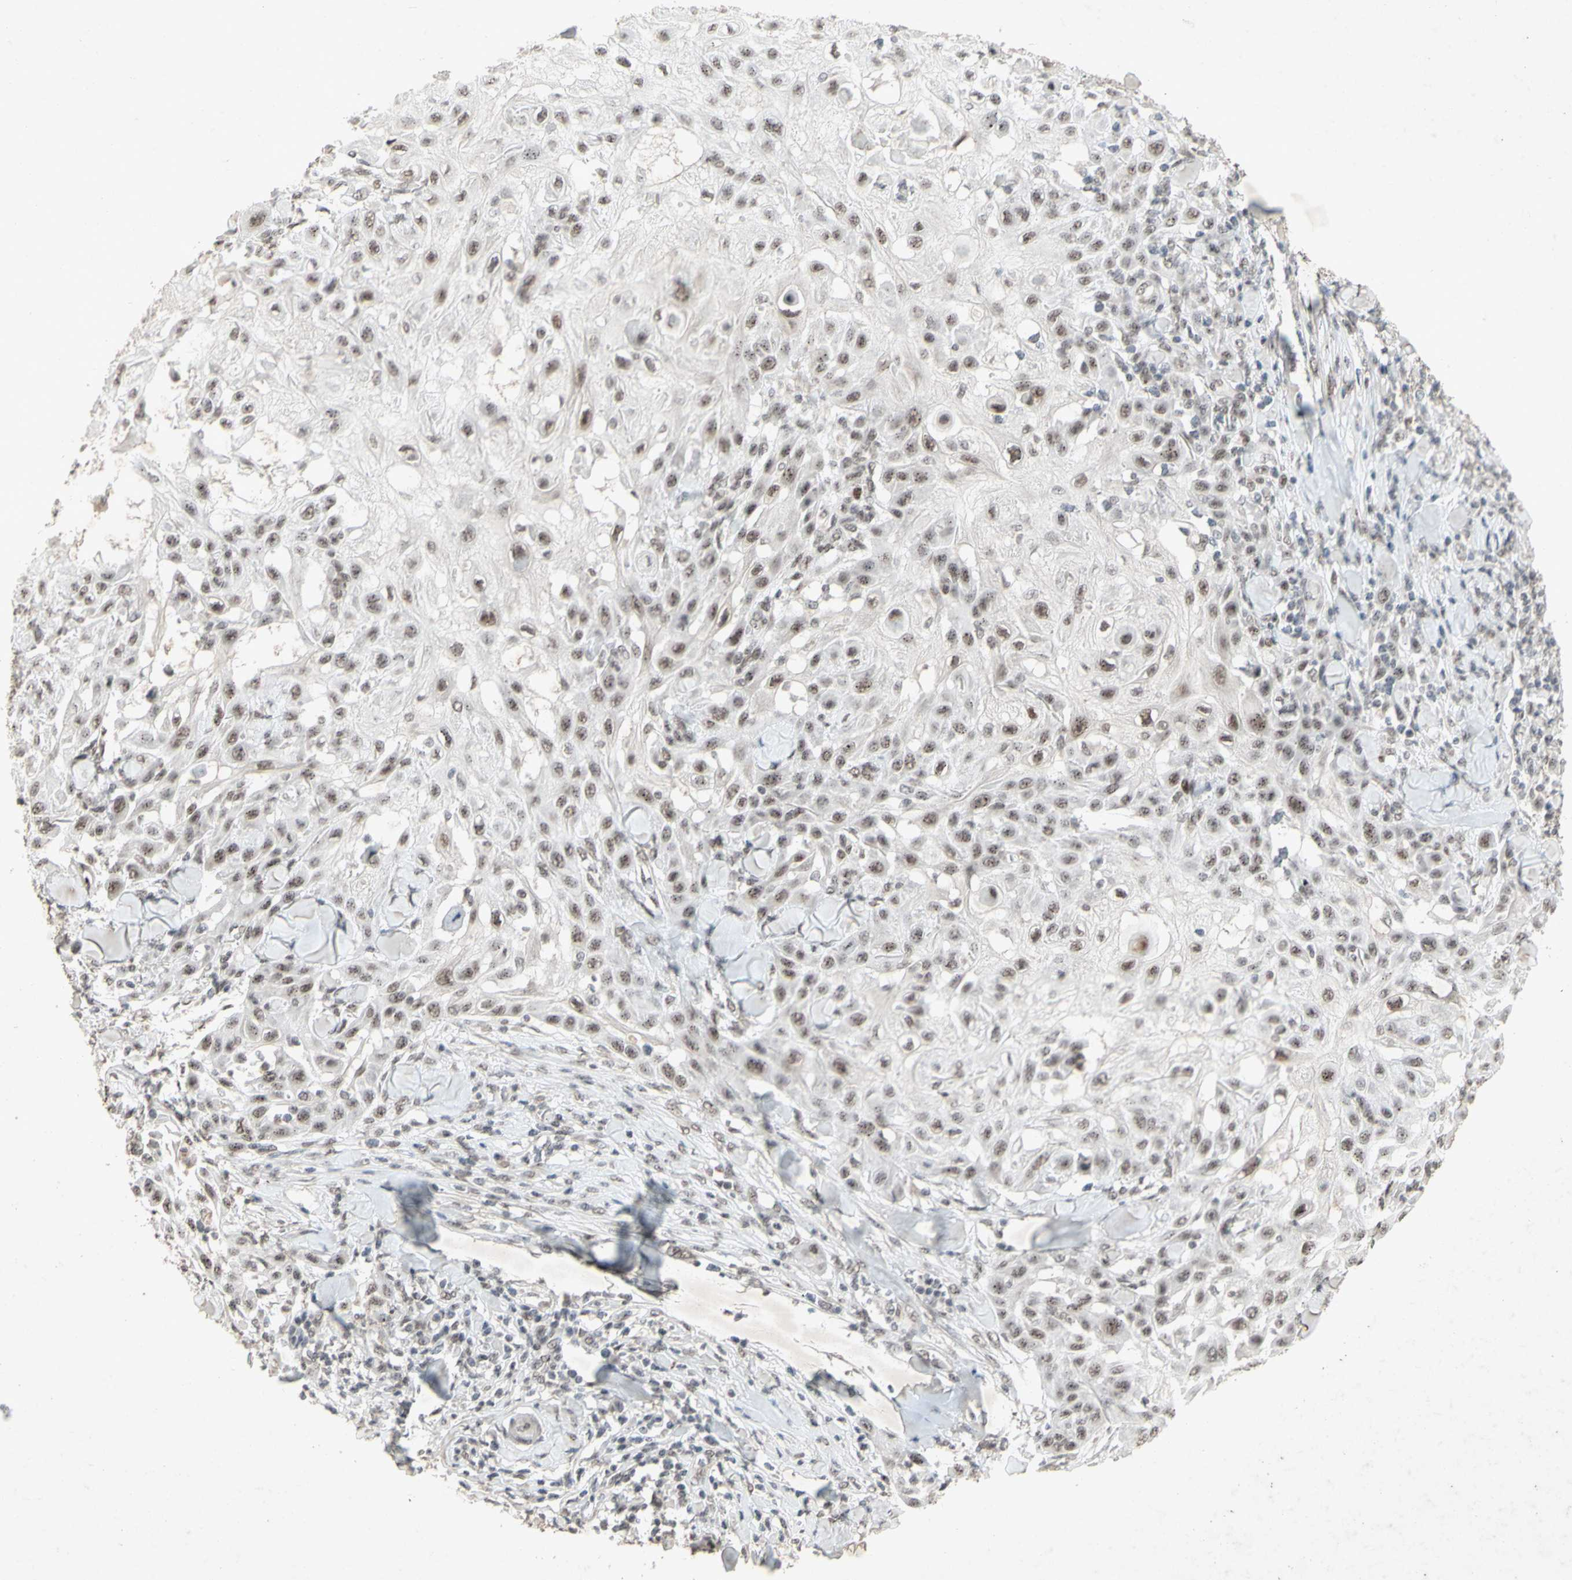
{"staining": {"intensity": "moderate", "quantity": "25%-75%", "location": "nuclear"}, "tissue": "skin cancer", "cell_type": "Tumor cells", "image_type": "cancer", "snomed": [{"axis": "morphology", "description": "Squamous cell carcinoma, NOS"}, {"axis": "topography", "description": "Skin"}], "caption": "Brown immunohistochemical staining in human skin cancer demonstrates moderate nuclear positivity in about 25%-75% of tumor cells.", "gene": "CENPB", "patient": {"sex": "male", "age": 24}}